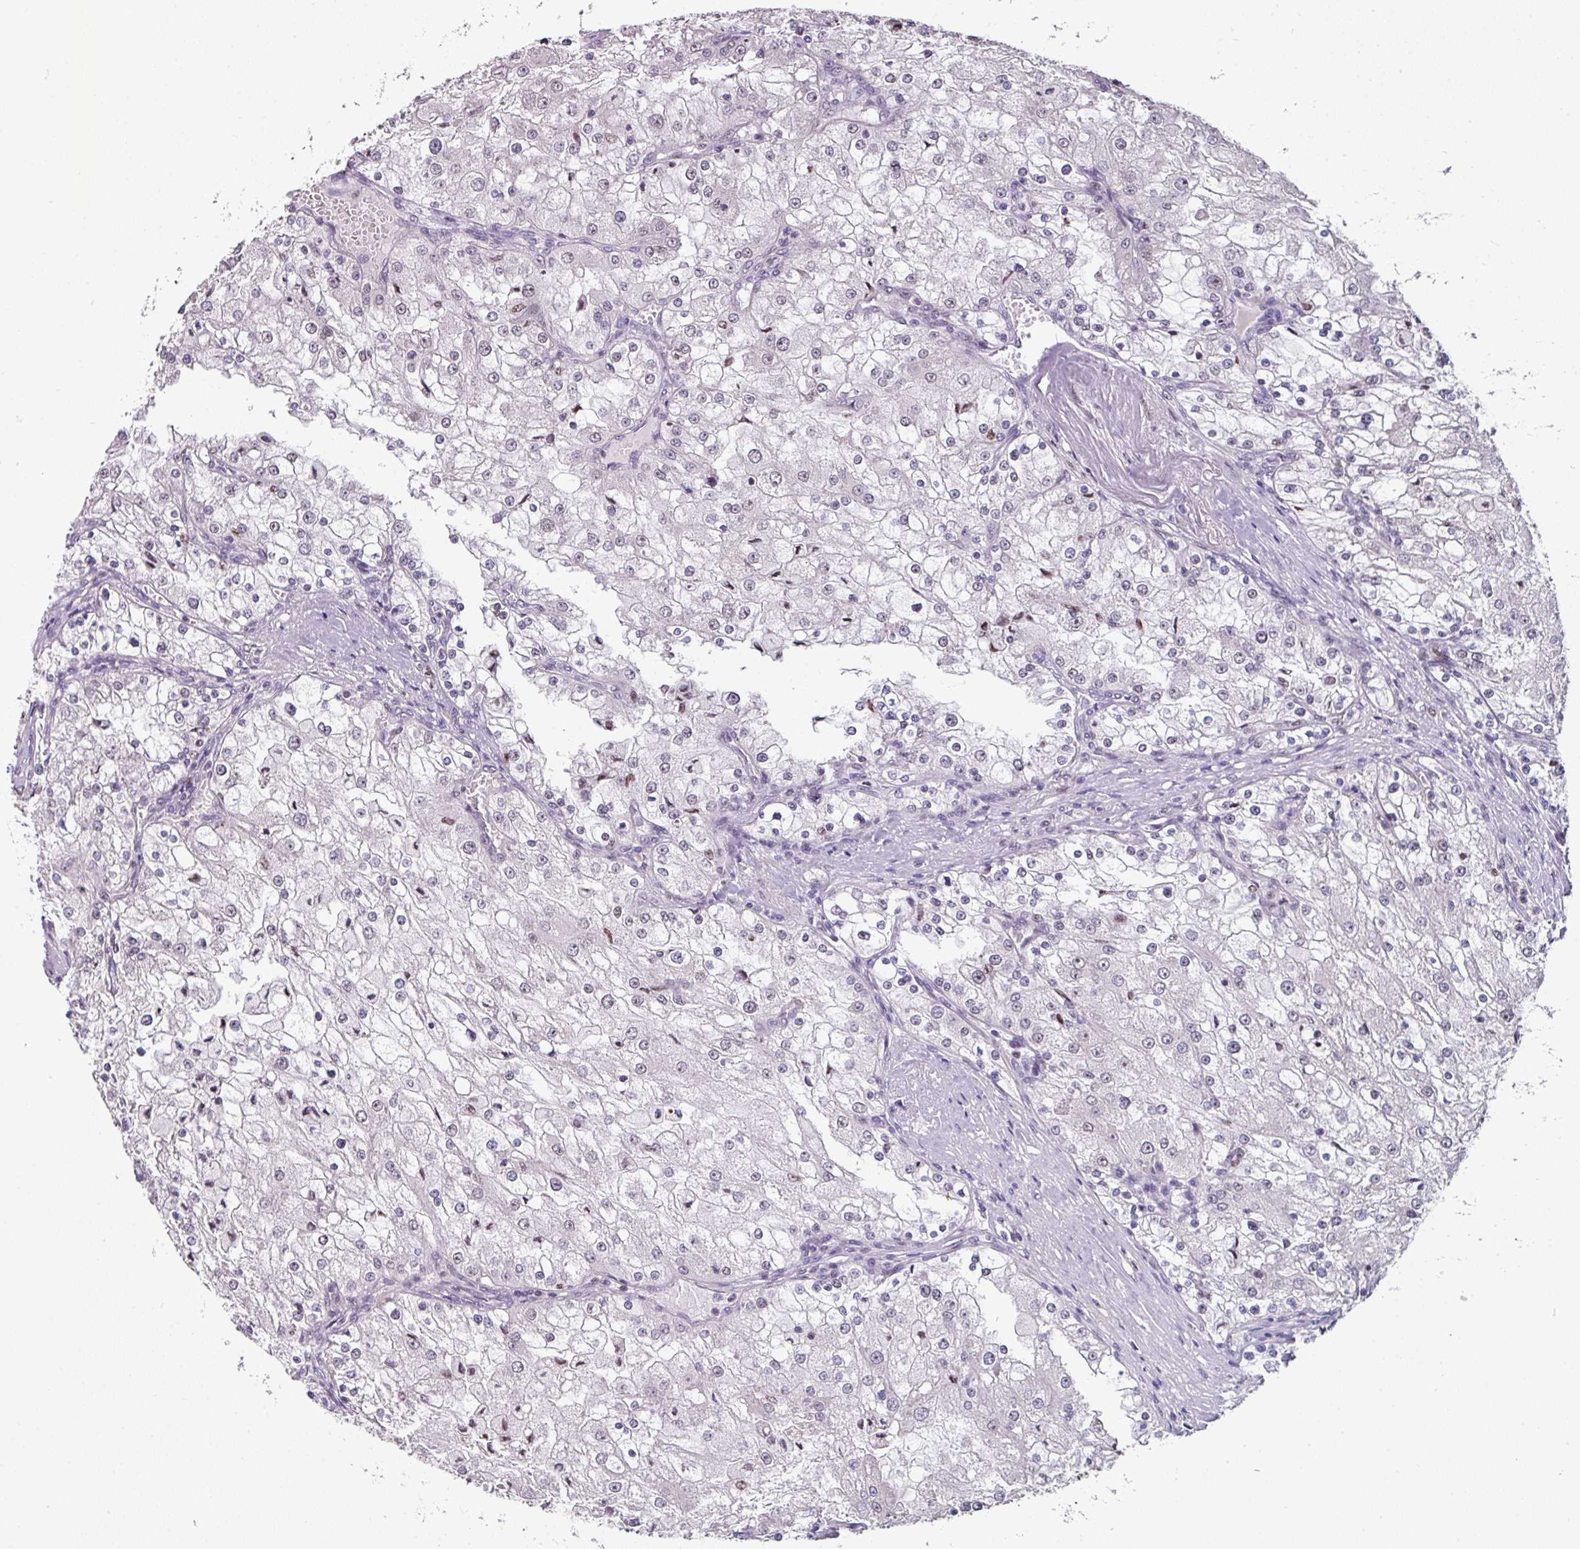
{"staining": {"intensity": "moderate", "quantity": "25%-75%", "location": "nuclear"}, "tissue": "renal cancer", "cell_type": "Tumor cells", "image_type": "cancer", "snomed": [{"axis": "morphology", "description": "Adenocarcinoma, NOS"}, {"axis": "topography", "description": "Kidney"}], "caption": "Immunohistochemical staining of adenocarcinoma (renal) demonstrates medium levels of moderate nuclear positivity in approximately 25%-75% of tumor cells.", "gene": "RAD50", "patient": {"sex": "female", "age": 74}}